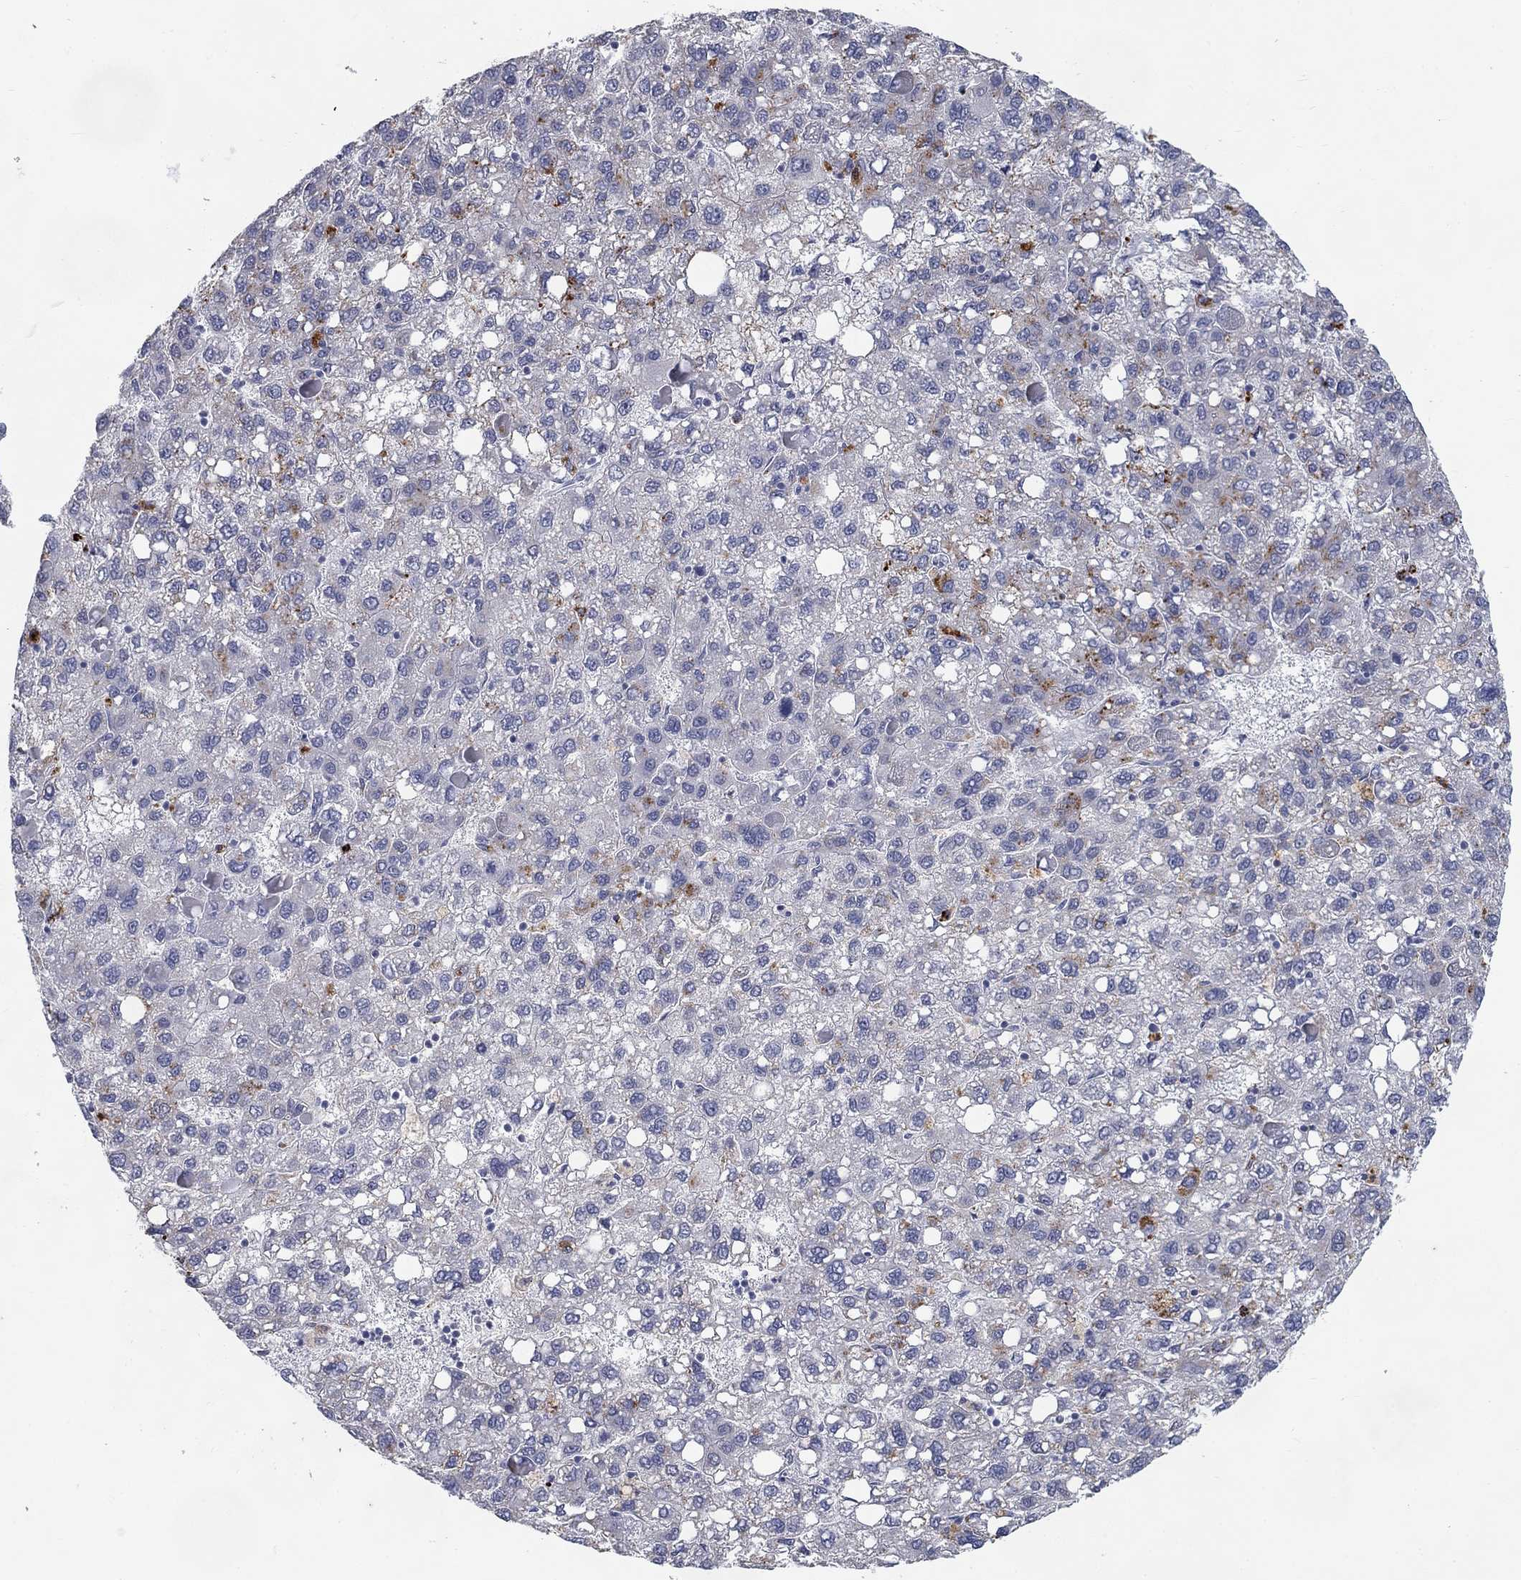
{"staining": {"intensity": "strong", "quantity": "<25%", "location": "cytoplasmic/membranous"}, "tissue": "liver cancer", "cell_type": "Tumor cells", "image_type": "cancer", "snomed": [{"axis": "morphology", "description": "Carcinoma, Hepatocellular, NOS"}, {"axis": "topography", "description": "Liver"}], "caption": "Immunohistochemistry image of hepatocellular carcinoma (liver) stained for a protein (brown), which demonstrates medium levels of strong cytoplasmic/membranous expression in approximately <25% of tumor cells.", "gene": "MTSS2", "patient": {"sex": "female", "age": 82}}